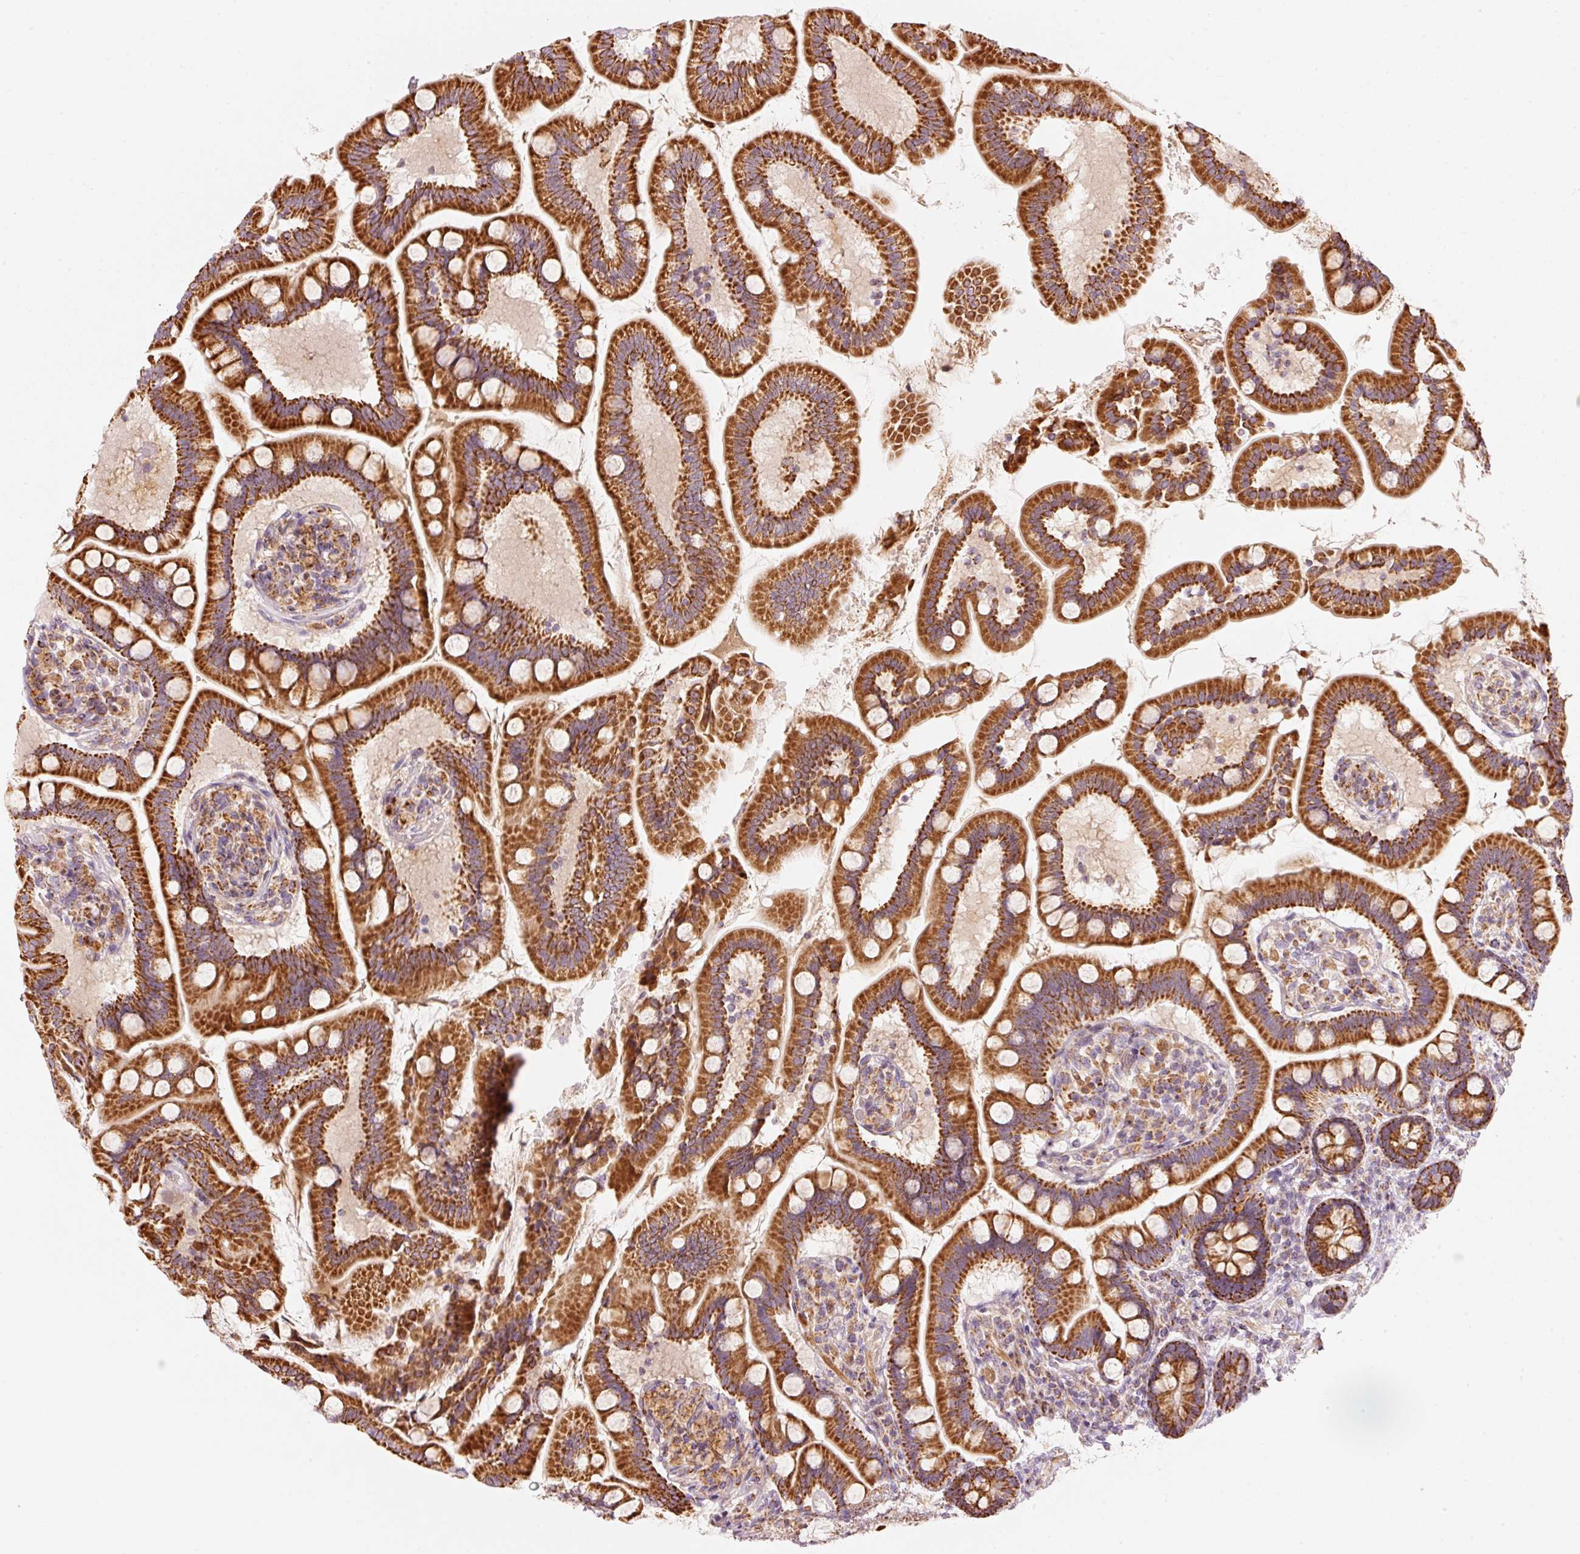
{"staining": {"intensity": "strong", "quantity": ">75%", "location": "cytoplasmic/membranous"}, "tissue": "small intestine", "cell_type": "Glandular cells", "image_type": "normal", "snomed": [{"axis": "morphology", "description": "Normal tissue, NOS"}, {"axis": "topography", "description": "Small intestine"}], "caption": "An immunohistochemistry (IHC) histopathology image of benign tissue is shown. Protein staining in brown labels strong cytoplasmic/membranous positivity in small intestine within glandular cells. (DAB (3,3'-diaminobenzidine) IHC, brown staining for protein, blue staining for nuclei).", "gene": "C17orf98", "patient": {"sex": "female", "age": 64}}